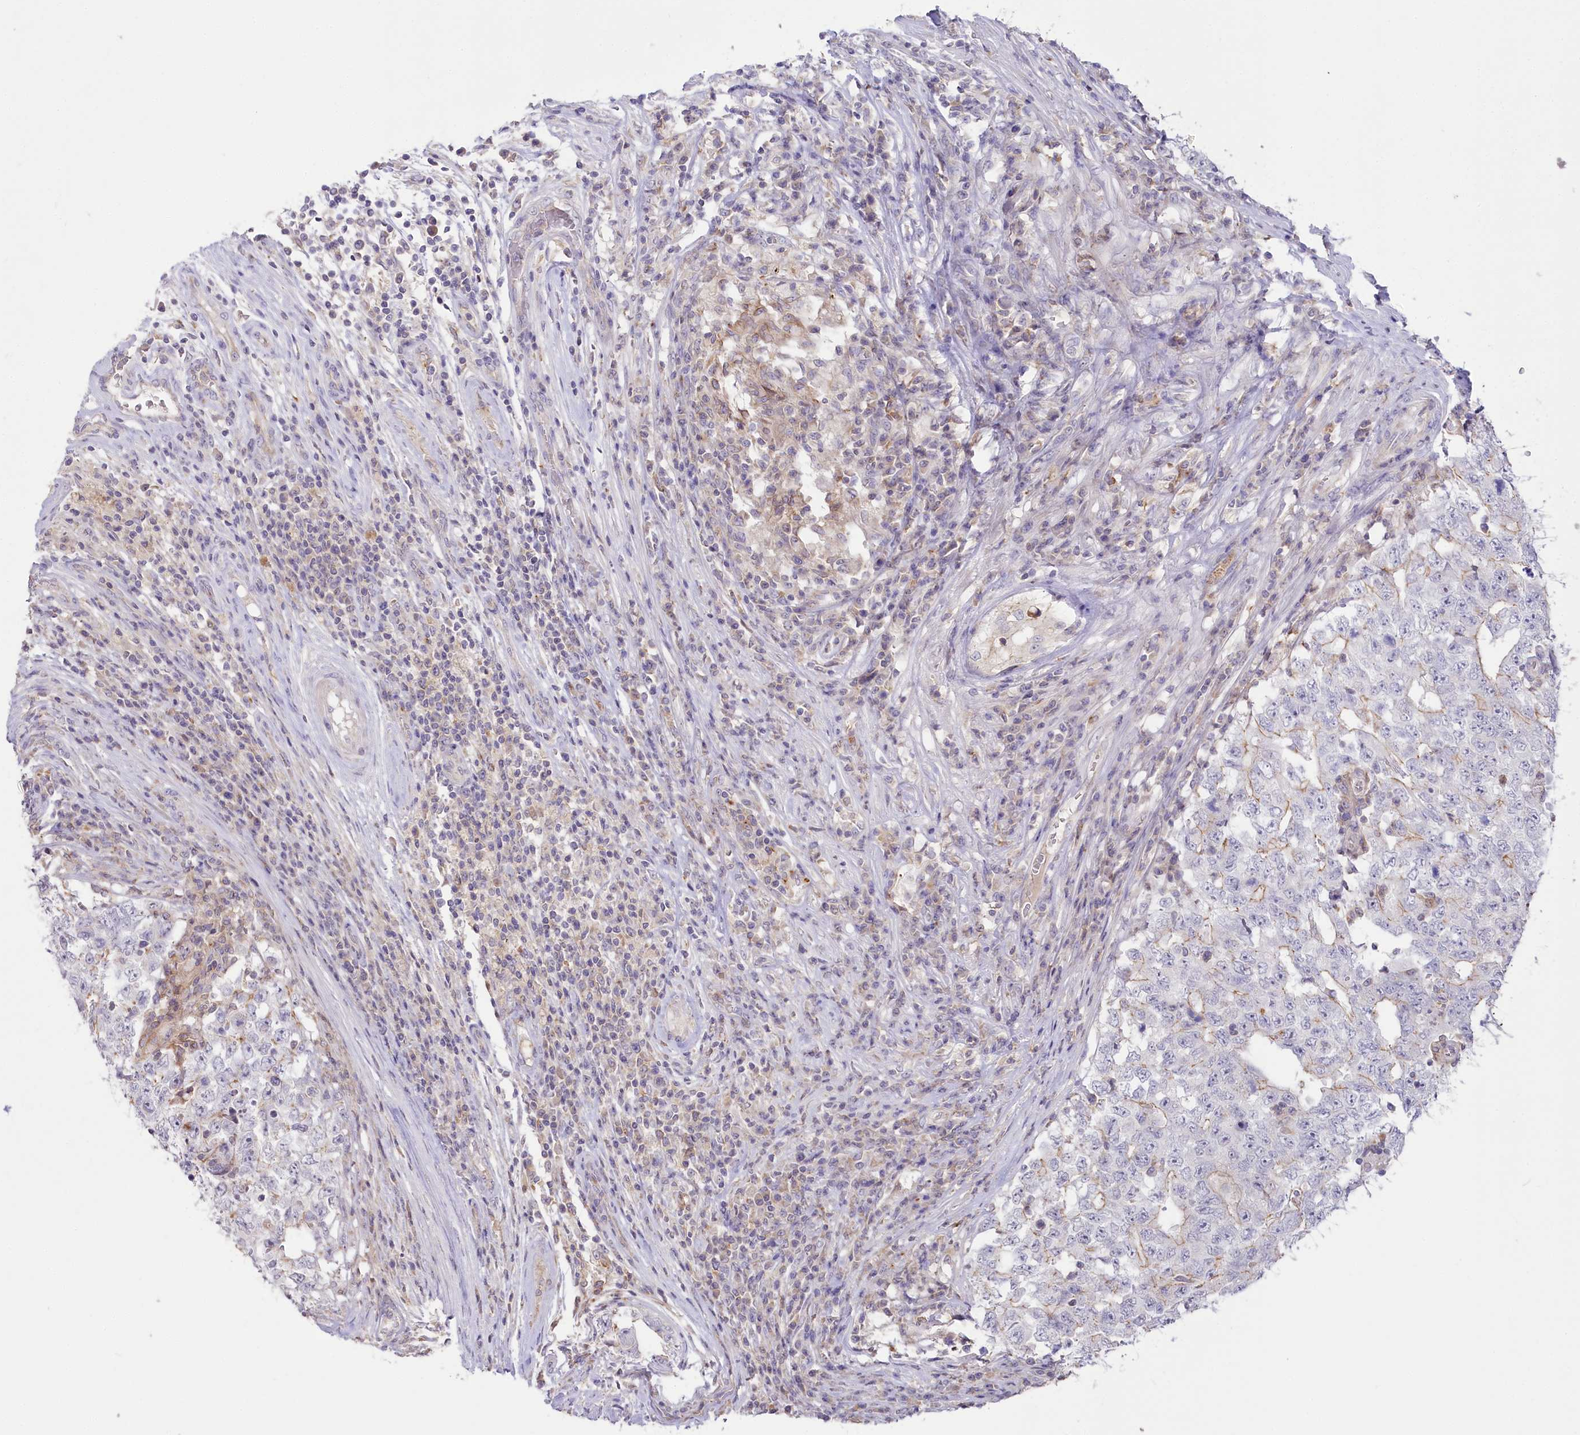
{"staining": {"intensity": "moderate", "quantity": "<25%", "location": "cytoplasmic/membranous"}, "tissue": "testis cancer", "cell_type": "Tumor cells", "image_type": "cancer", "snomed": [{"axis": "morphology", "description": "Carcinoma, Embryonal, NOS"}, {"axis": "topography", "description": "Testis"}], "caption": "The micrograph shows staining of testis cancer, revealing moderate cytoplasmic/membranous protein expression (brown color) within tumor cells.", "gene": "SLC6A11", "patient": {"sex": "male", "age": 26}}